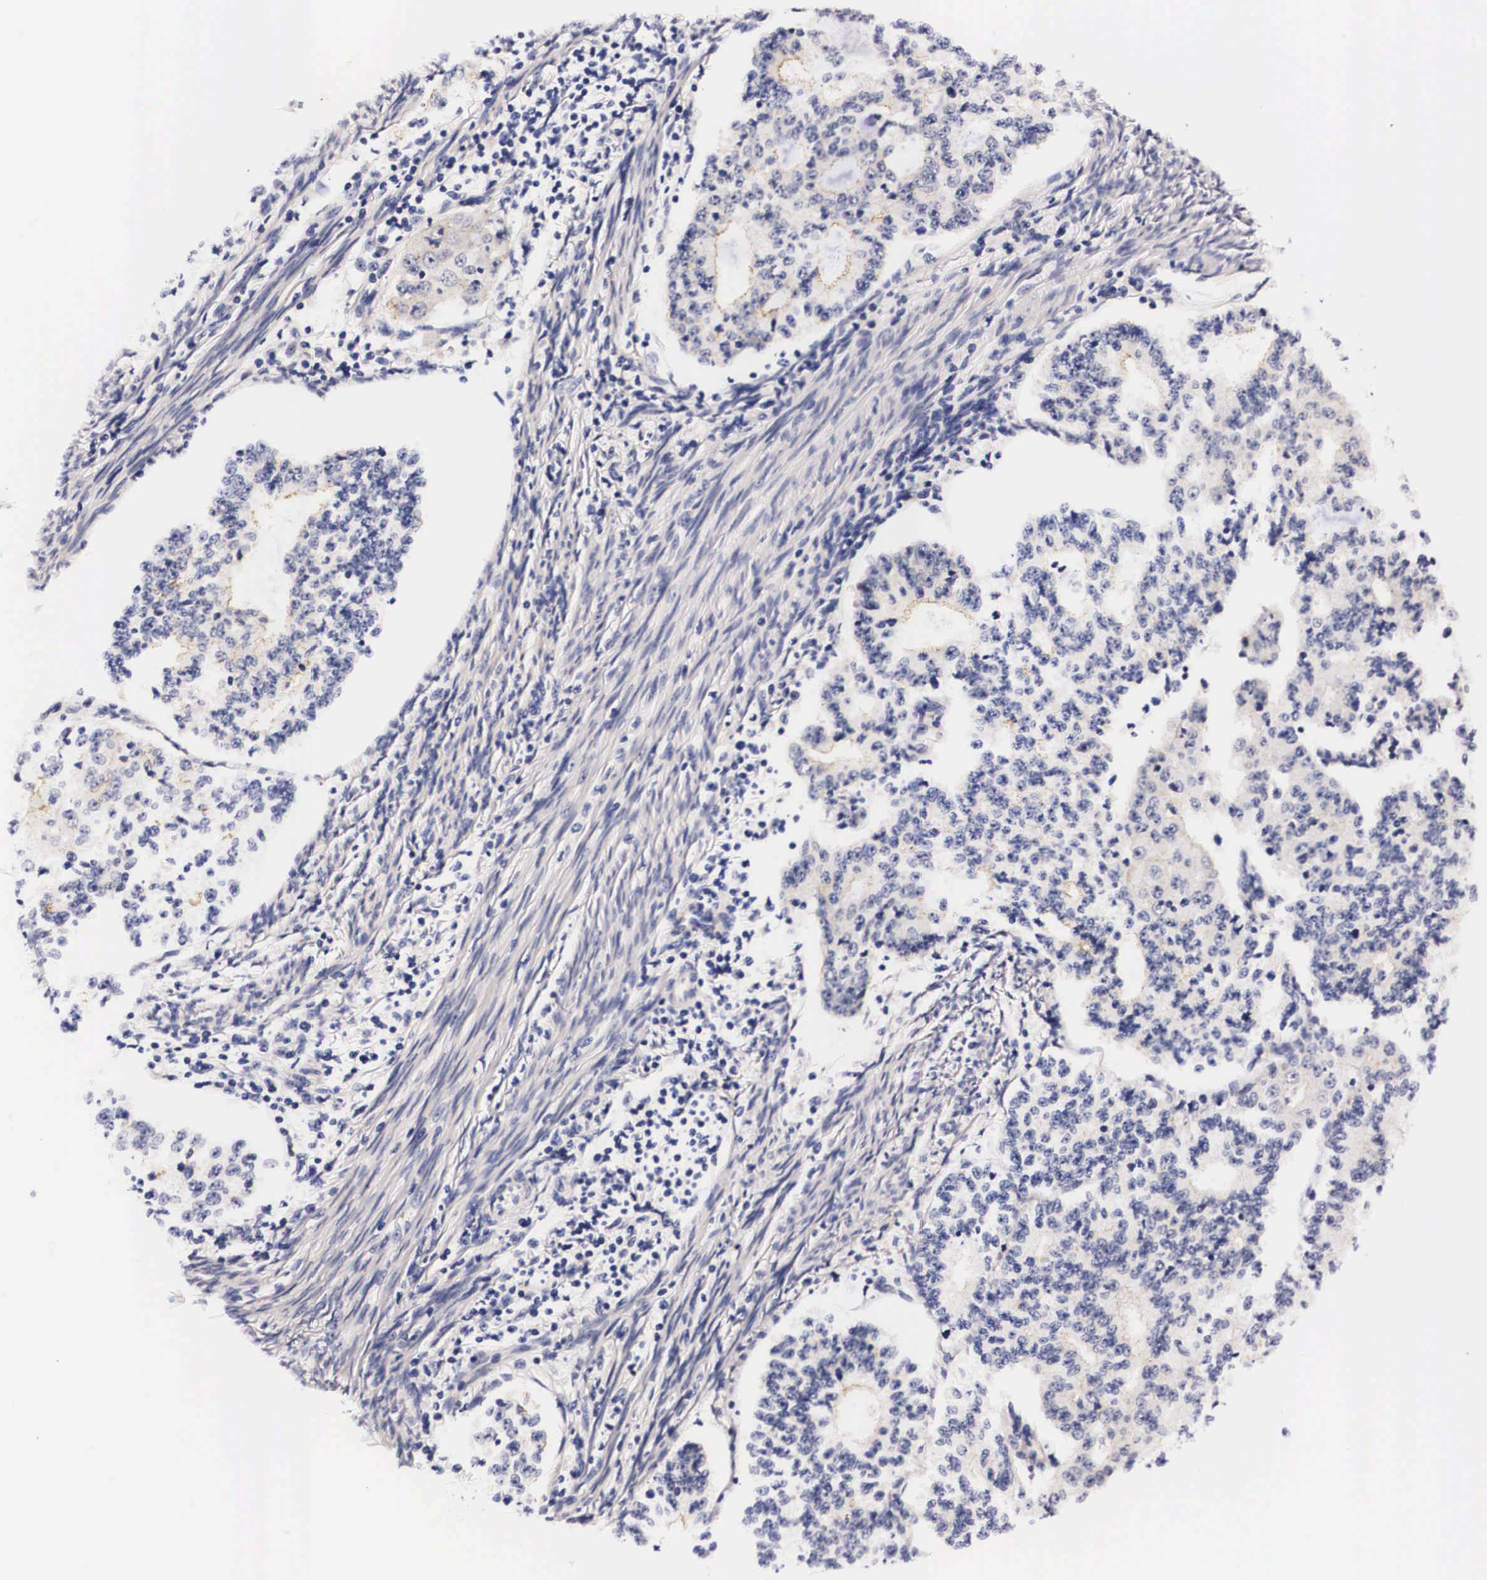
{"staining": {"intensity": "weak", "quantity": "25%-75%", "location": "cytoplasmic/membranous"}, "tissue": "endometrial cancer", "cell_type": "Tumor cells", "image_type": "cancer", "snomed": [{"axis": "morphology", "description": "Adenocarcinoma, NOS"}, {"axis": "topography", "description": "Endometrium"}], "caption": "Human endometrial cancer stained with a protein marker shows weak staining in tumor cells.", "gene": "PHETA2", "patient": {"sex": "female", "age": 56}}